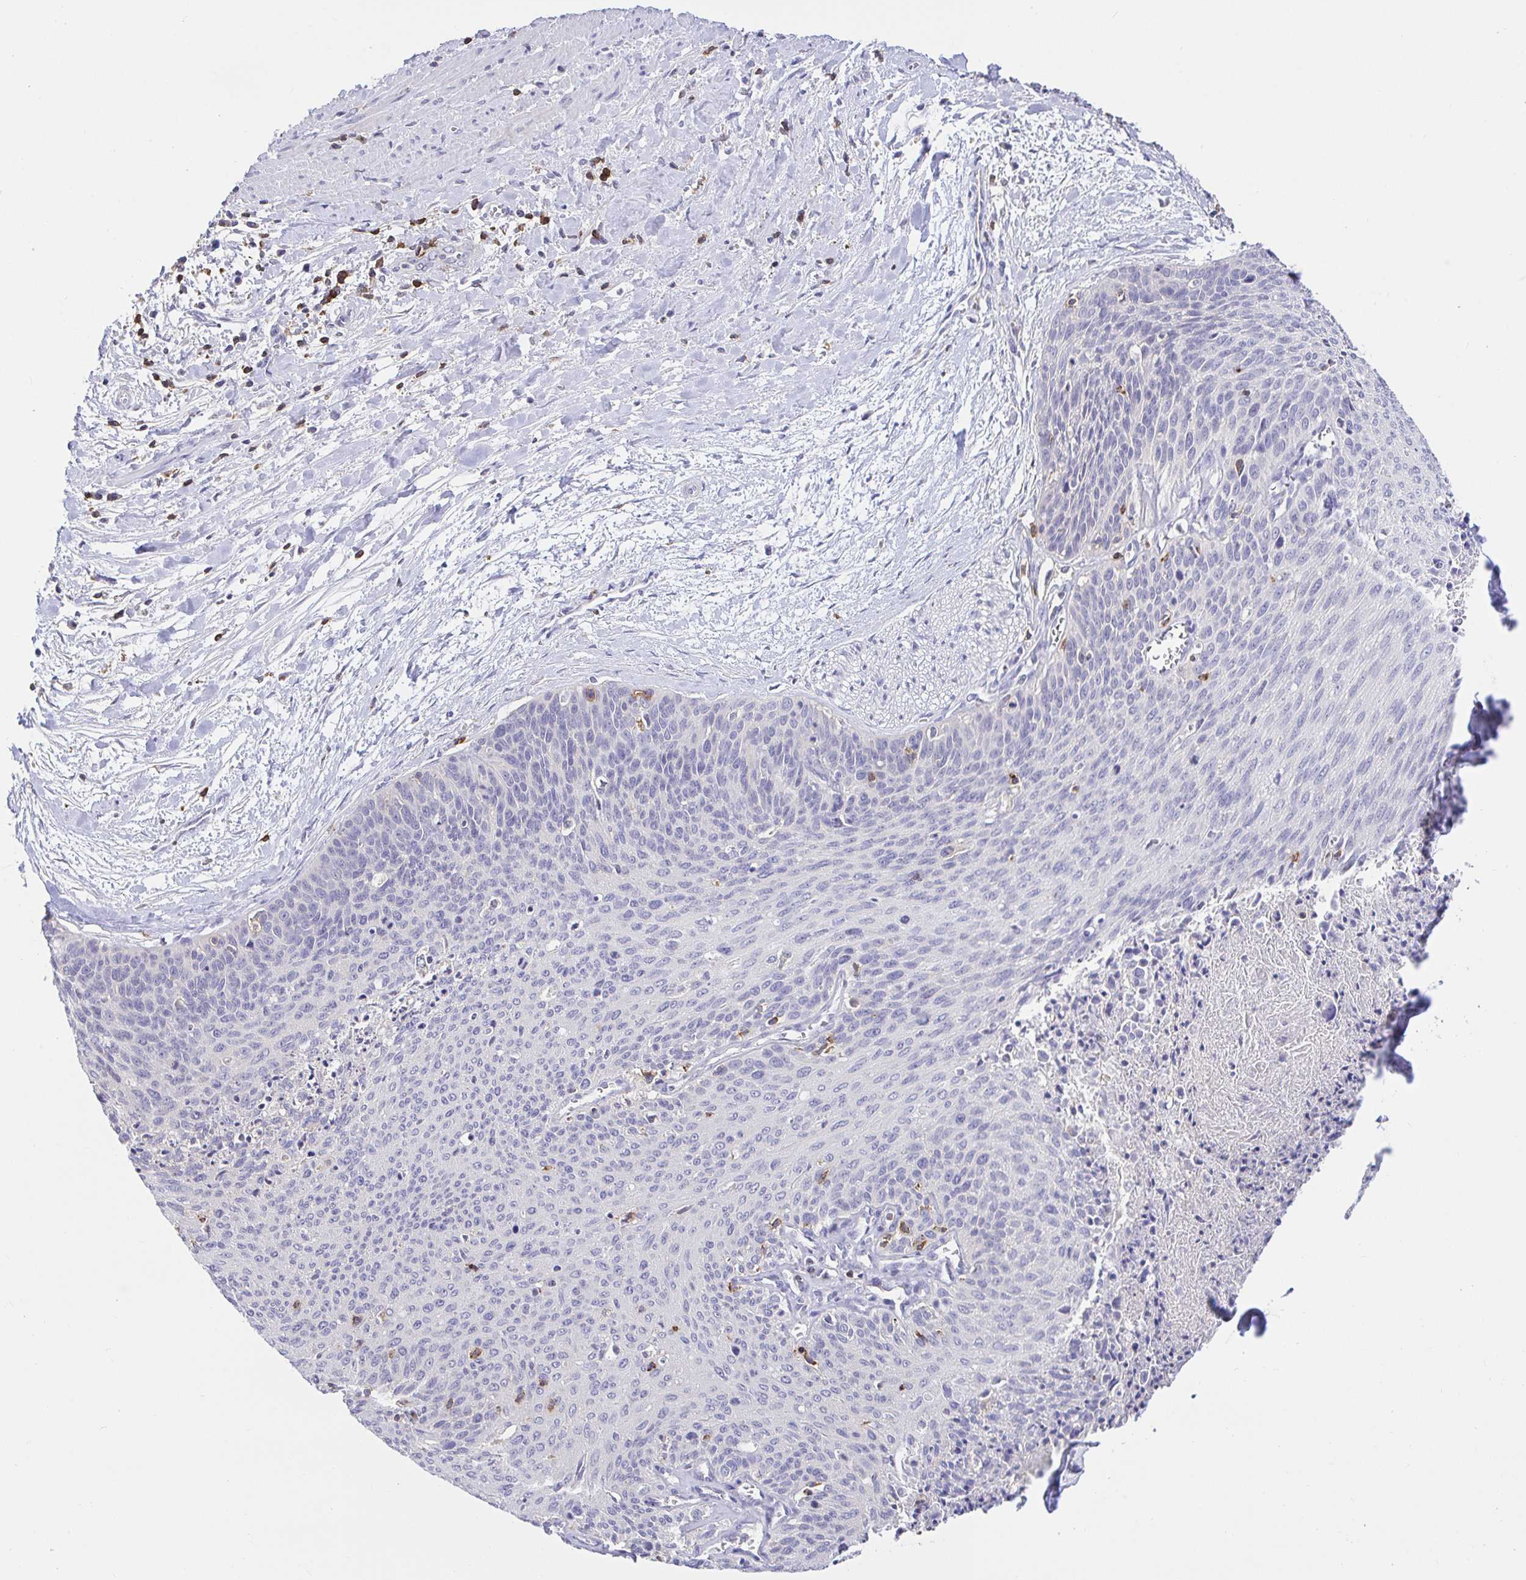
{"staining": {"intensity": "negative", "quantity": "none", "location": "none"}, "tissue": "cervical cancer", "cell_type": "Tumor cells", "image_type": "cancer", "snomed": [{"axis": "morphology", "description": "Squamous cell carcinoma, NOS"}, {"axis": "topography", "description": "Cervix"}], "caption": "Tumor cells show no significant positivity in cervical cancer (squamous cell carcinoma). (IHC, brightfield microscopy, high magnification).", "gene": "SKAP1", "patient": {"sex": "female", "age": 55}}